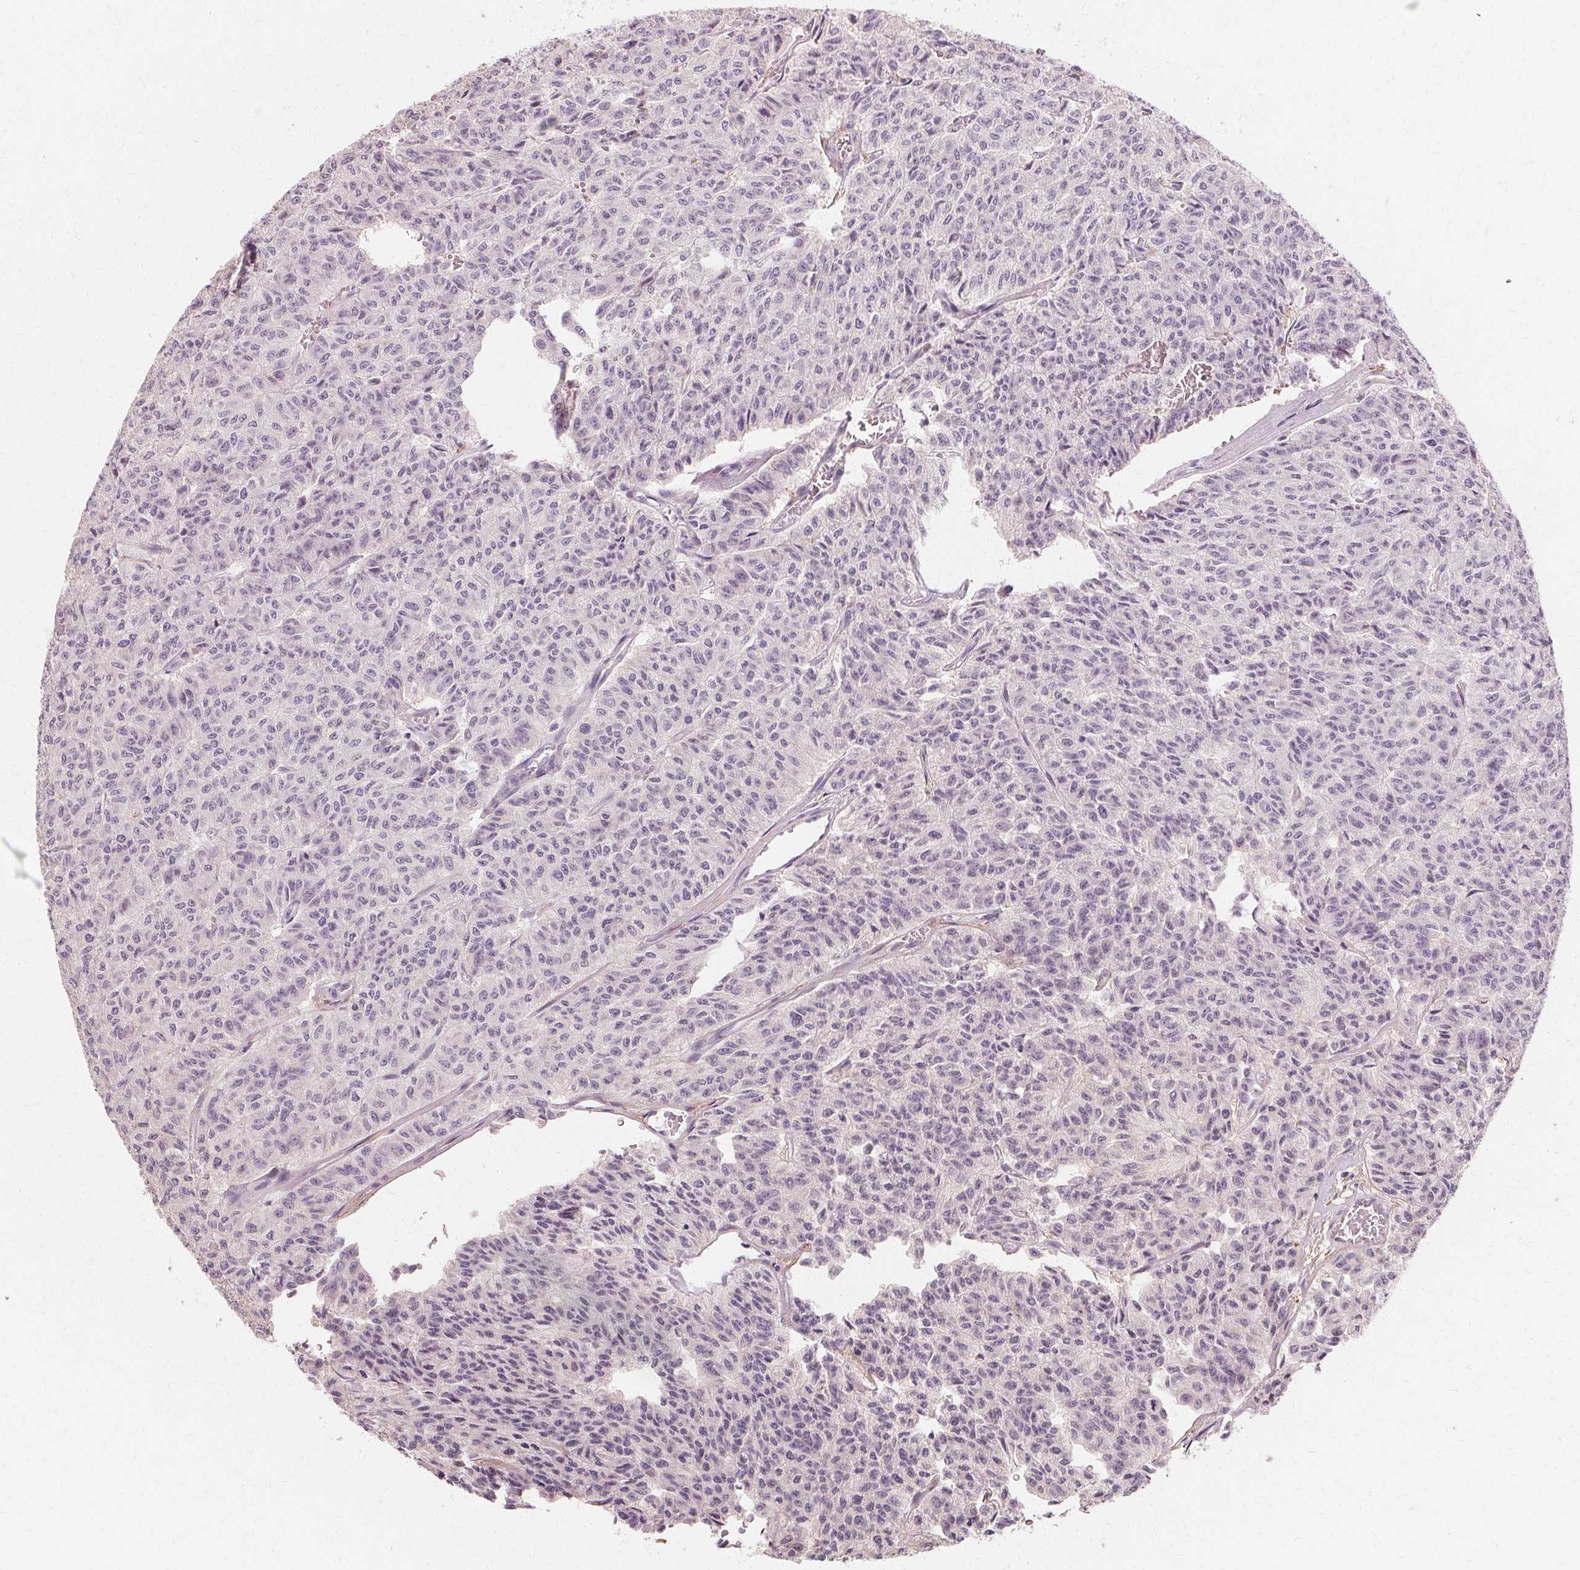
{"staining": {"intensity": "negative", "quantity": "none", "location": "none"}, "tissue": "carcinoid", "cell_type": "Tumor cells", "image_type": "cancer", "snomed": [{"axis": "morphology", "description": "Carcinoid, malignant, NOS"}, {"axis": "topography", "description": "Lung"}], "caption": "The immunohistochemistry (IHC) micrograph has no significant staining in tumor cells of carcinoid (malignant) tissue. (DAB IHC with hematoxylin counter stain).", "gene": "IFNGR1", "patient": {"sex": "male", "age": 71}}